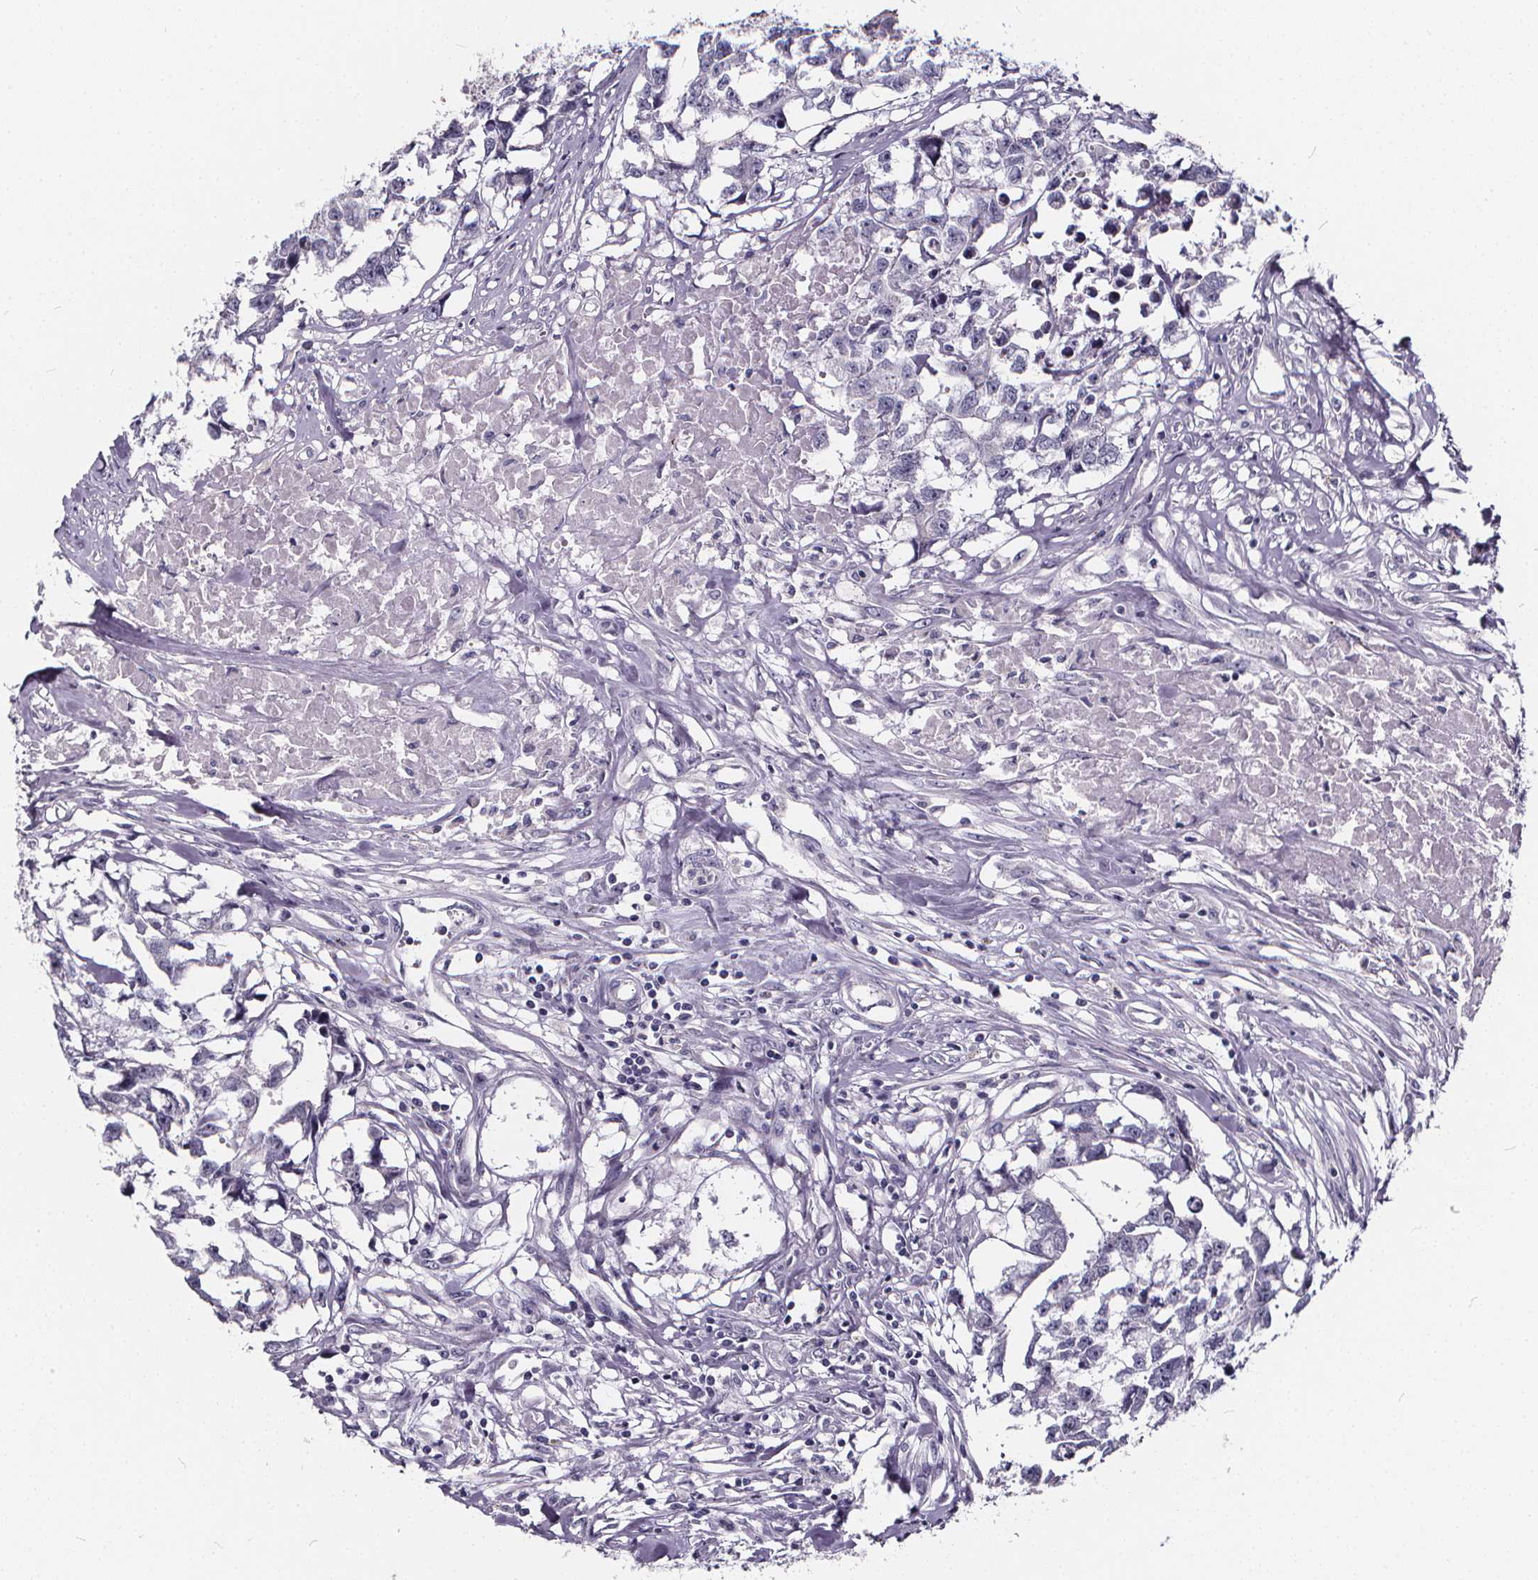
{"staining": {"intensity": "negative", "quantity": "none", "location": "none"}, "tissue": "testis cancer", "cell_type": "Tumor cells", "image_type": "cancer", "snomed": [{"axis": "morphology", "description": "Carcinoma, Embryonal, NOS"}, {"axis": "morphology", "description": "Teratoma, malignant, NOS"}, {"axis": "topography", "description": "Testis"}], "caption": "Tumor cells are negative for brown protein staining in testis embryonal carcinoma.", "gene": "SPEF2", "patient": {"sex": "male", "age": 44}}